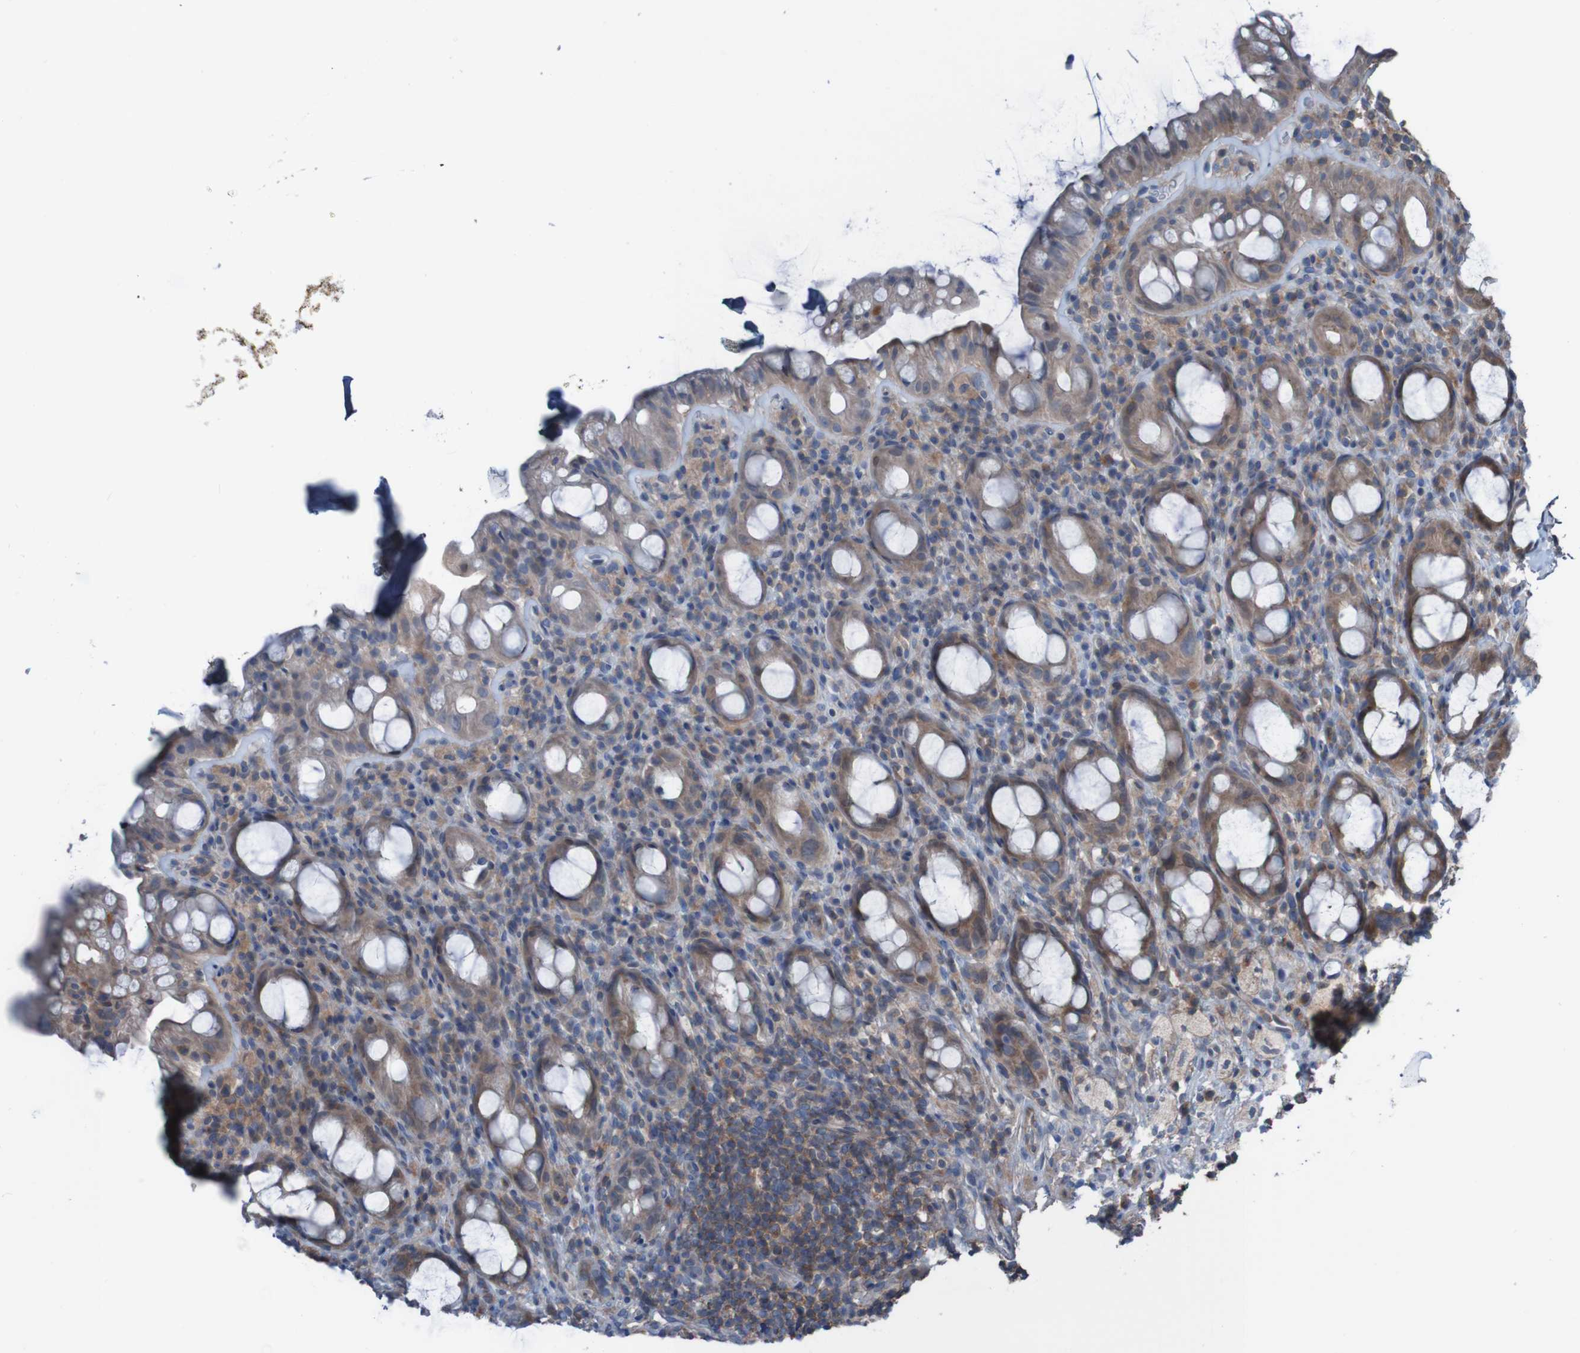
{"staining": {"intensity": "moderate", "quantity": ">75%", "location": "cytoplasmic/membranous,nuclear"}, "tissue": "rectum", "cell_type": "Glandular cells", "image_type": "normal", "snomed": [{"axis": "morphology", "description": "Normal tissue, NOS"}, {"axis": "topography", "description": "Rectum"}], "caption": "Protein expression analysis of unremarkable human rectum reveals moderate cytoplasmic/membranous,nuclear staining in about >75% of glandular cells.", "gene": "PDGFB", "patient": {"sex": "male", "age": 44}}